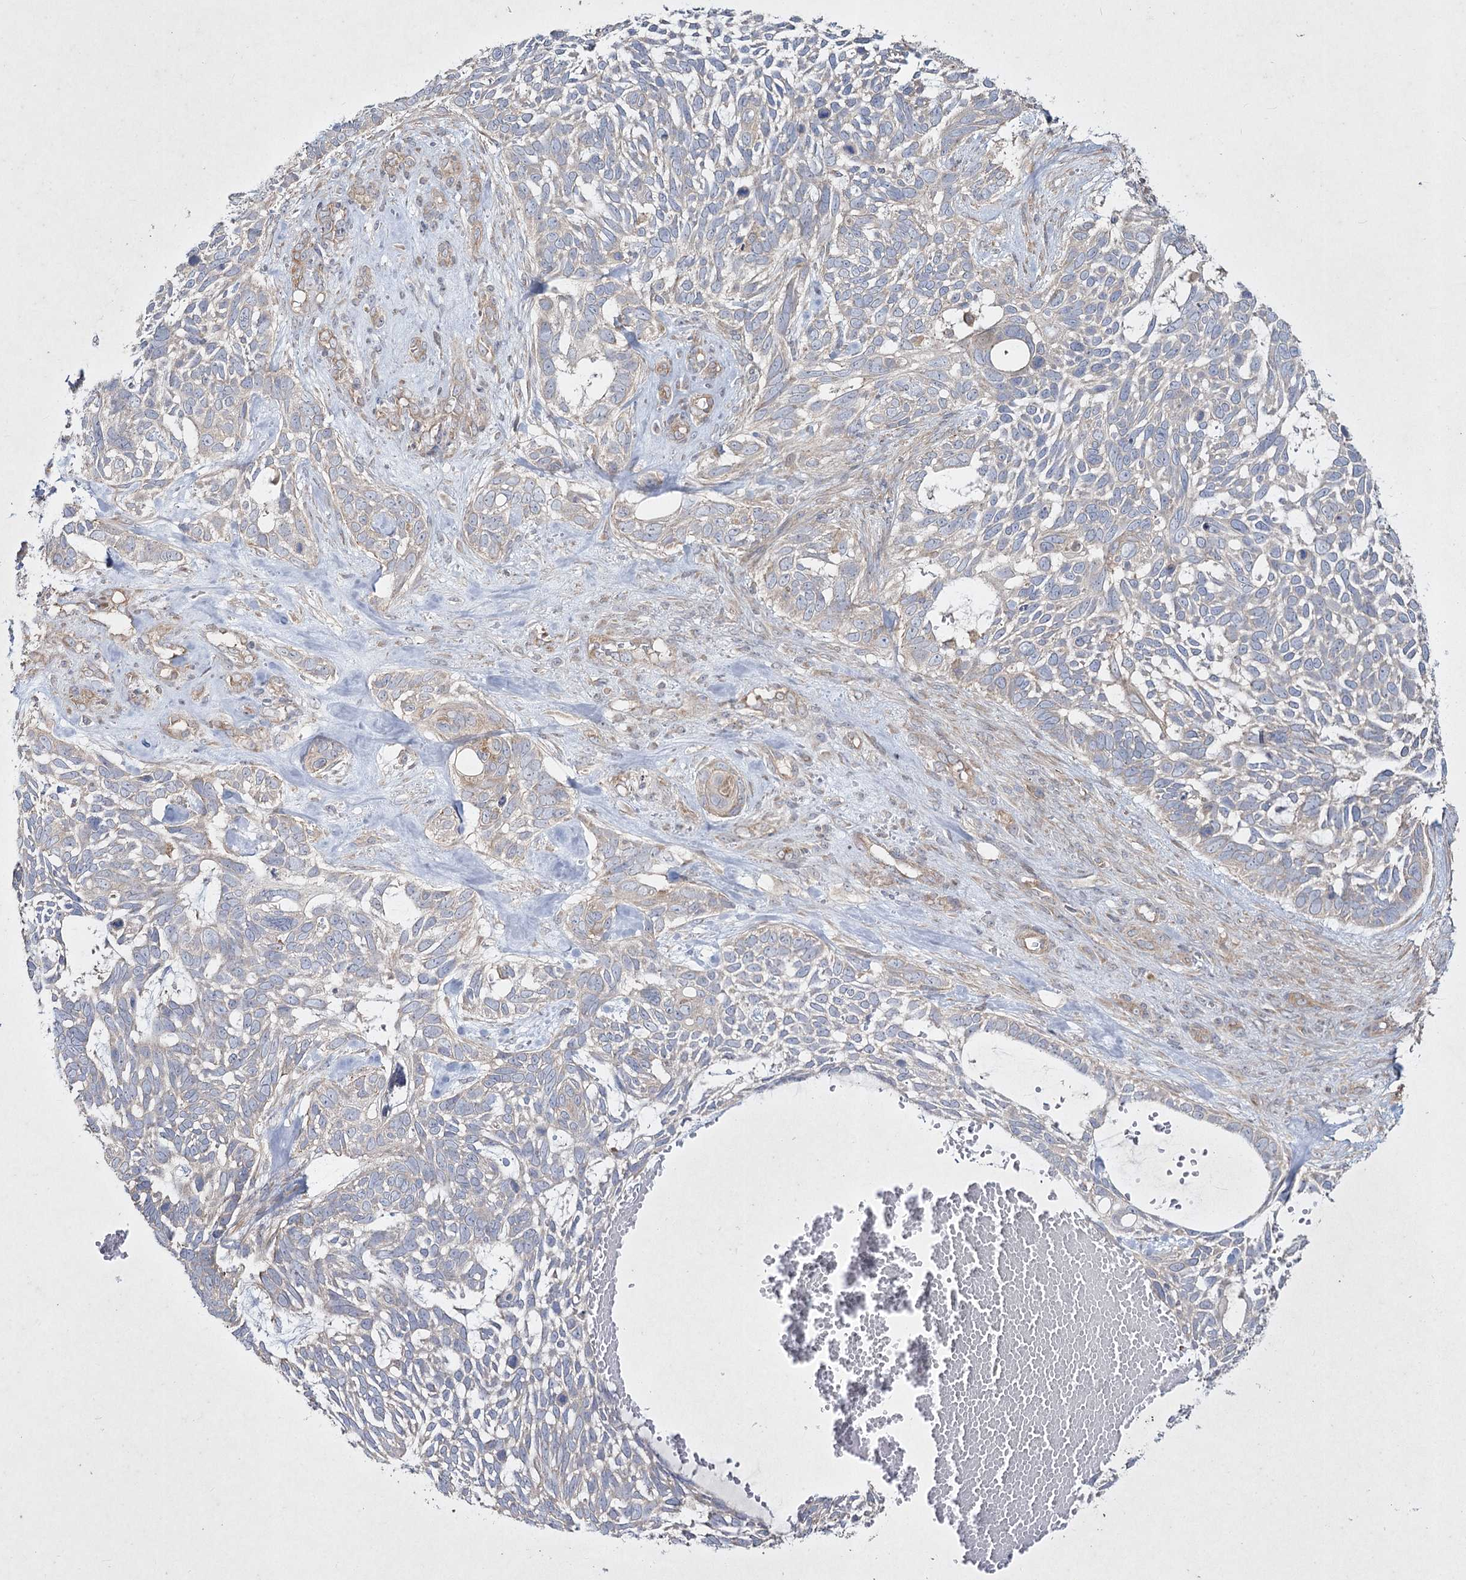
{"staining": {"intensity": "negative", "quantity": "none", "location": "none"}, "tissue": "skin cancer", "cell_type": "Tumor cells", "image_type": "cancer", "snomed": [{"axis": "morphology", "description": "Basal cell carcinoma"}, {"axis": "topography", "description": "Skin"}], "caption": "Basal cell carcinoma (skin) stained for a protein using immunohistochemistry reveals no positivity tumor cells.", "gene": "SH3TC1", "patient": {"sex": "male", "age": 88}}